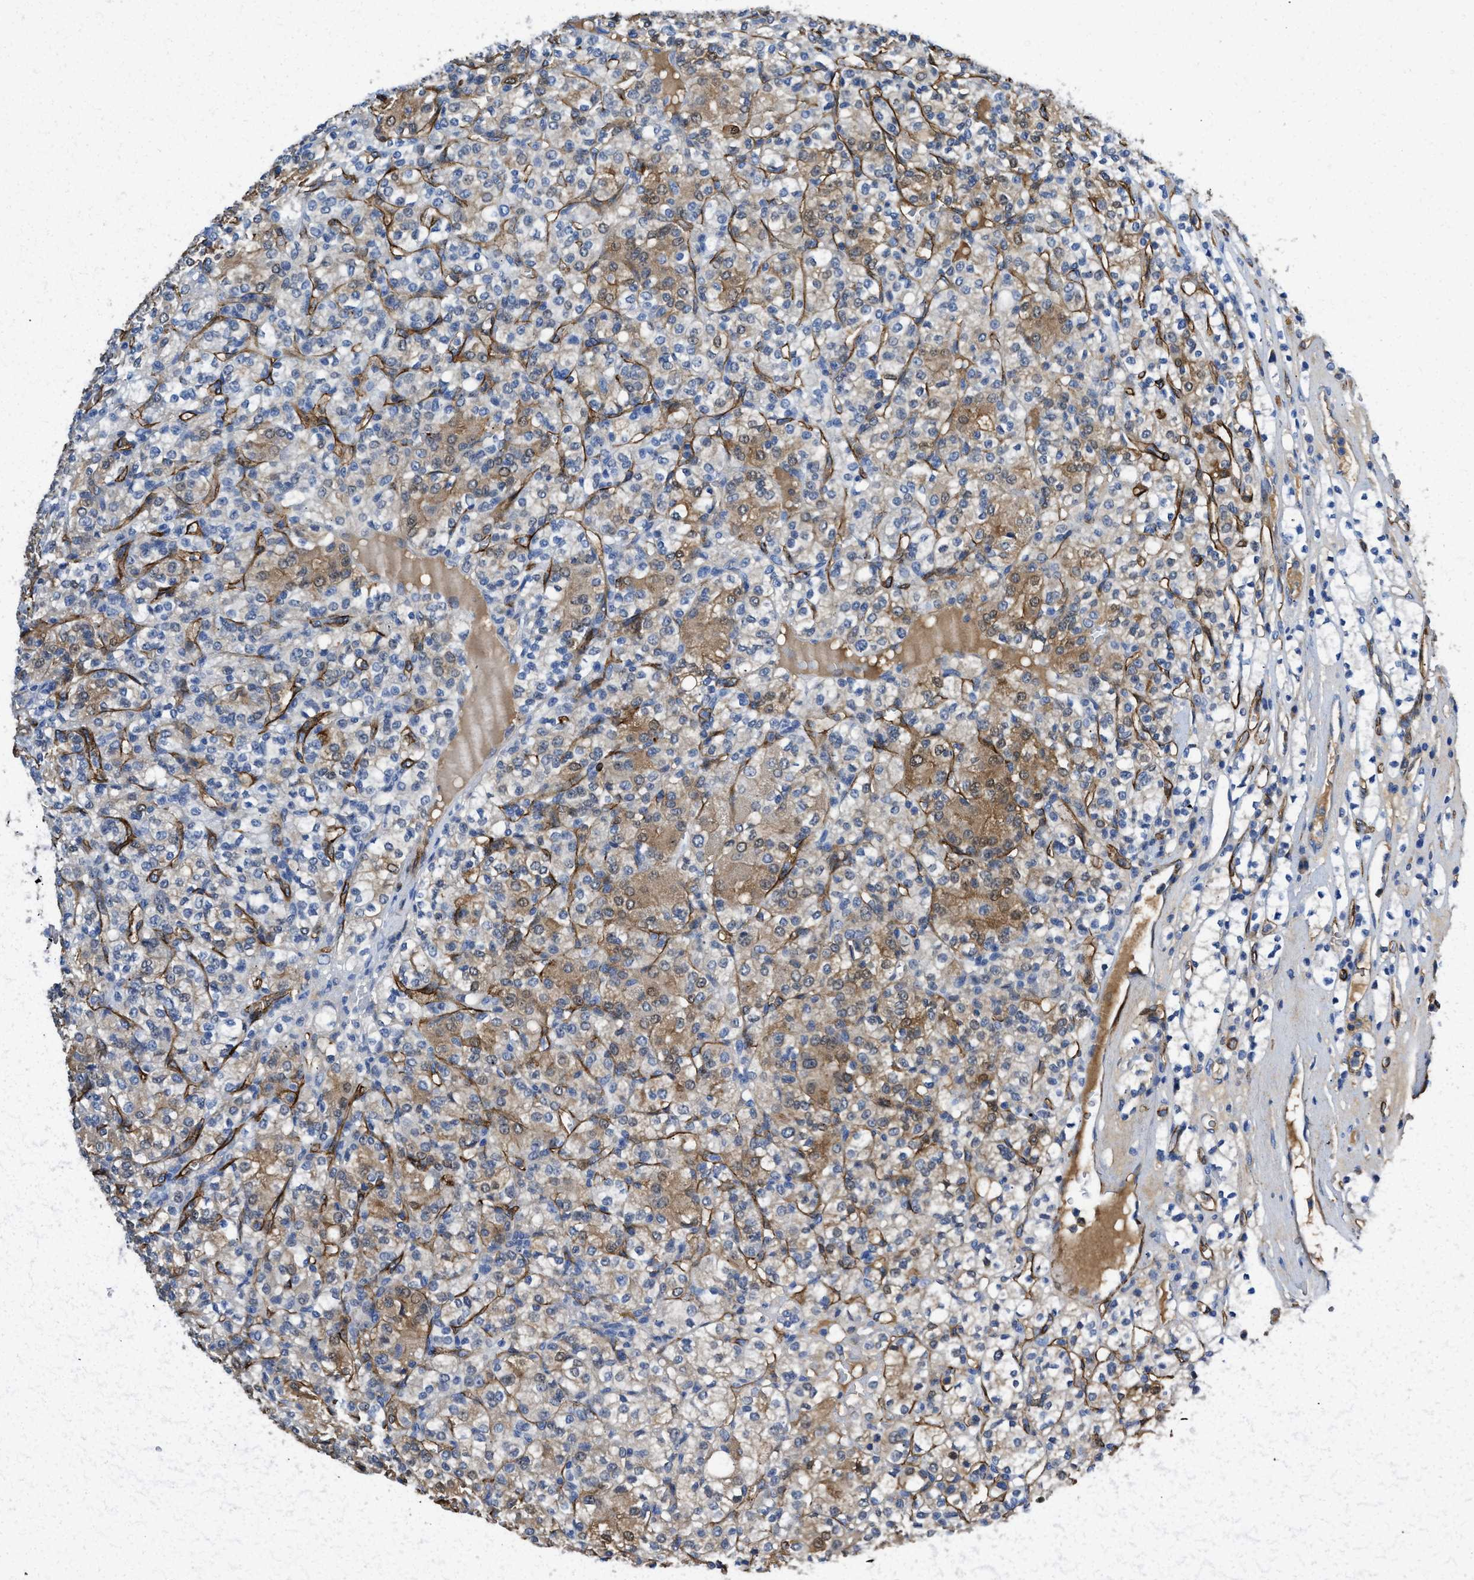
{"staining": {"intensity": "moderate", "quantity": "<25%", "location": "cytoplasmic/membranous,nuclear"}, "tissue": "renal cancer", "cell_type": "Tumor cells", "image_type": "cancer", "snomed": [{"axis": "morphology", "description": "Adenocarcinoma, NOS"}, {"axis": "topography", "description": "Kidney"}], "caption": "The micrograph reveals immunohistochemical staining of renal cancer. There is moderate cytoplasmic/membranous and nuclear positivity is seen in approximately <25% of tumor cells.", "gene": "SPEG", "patient": {"sex": "male", "age": 77}}